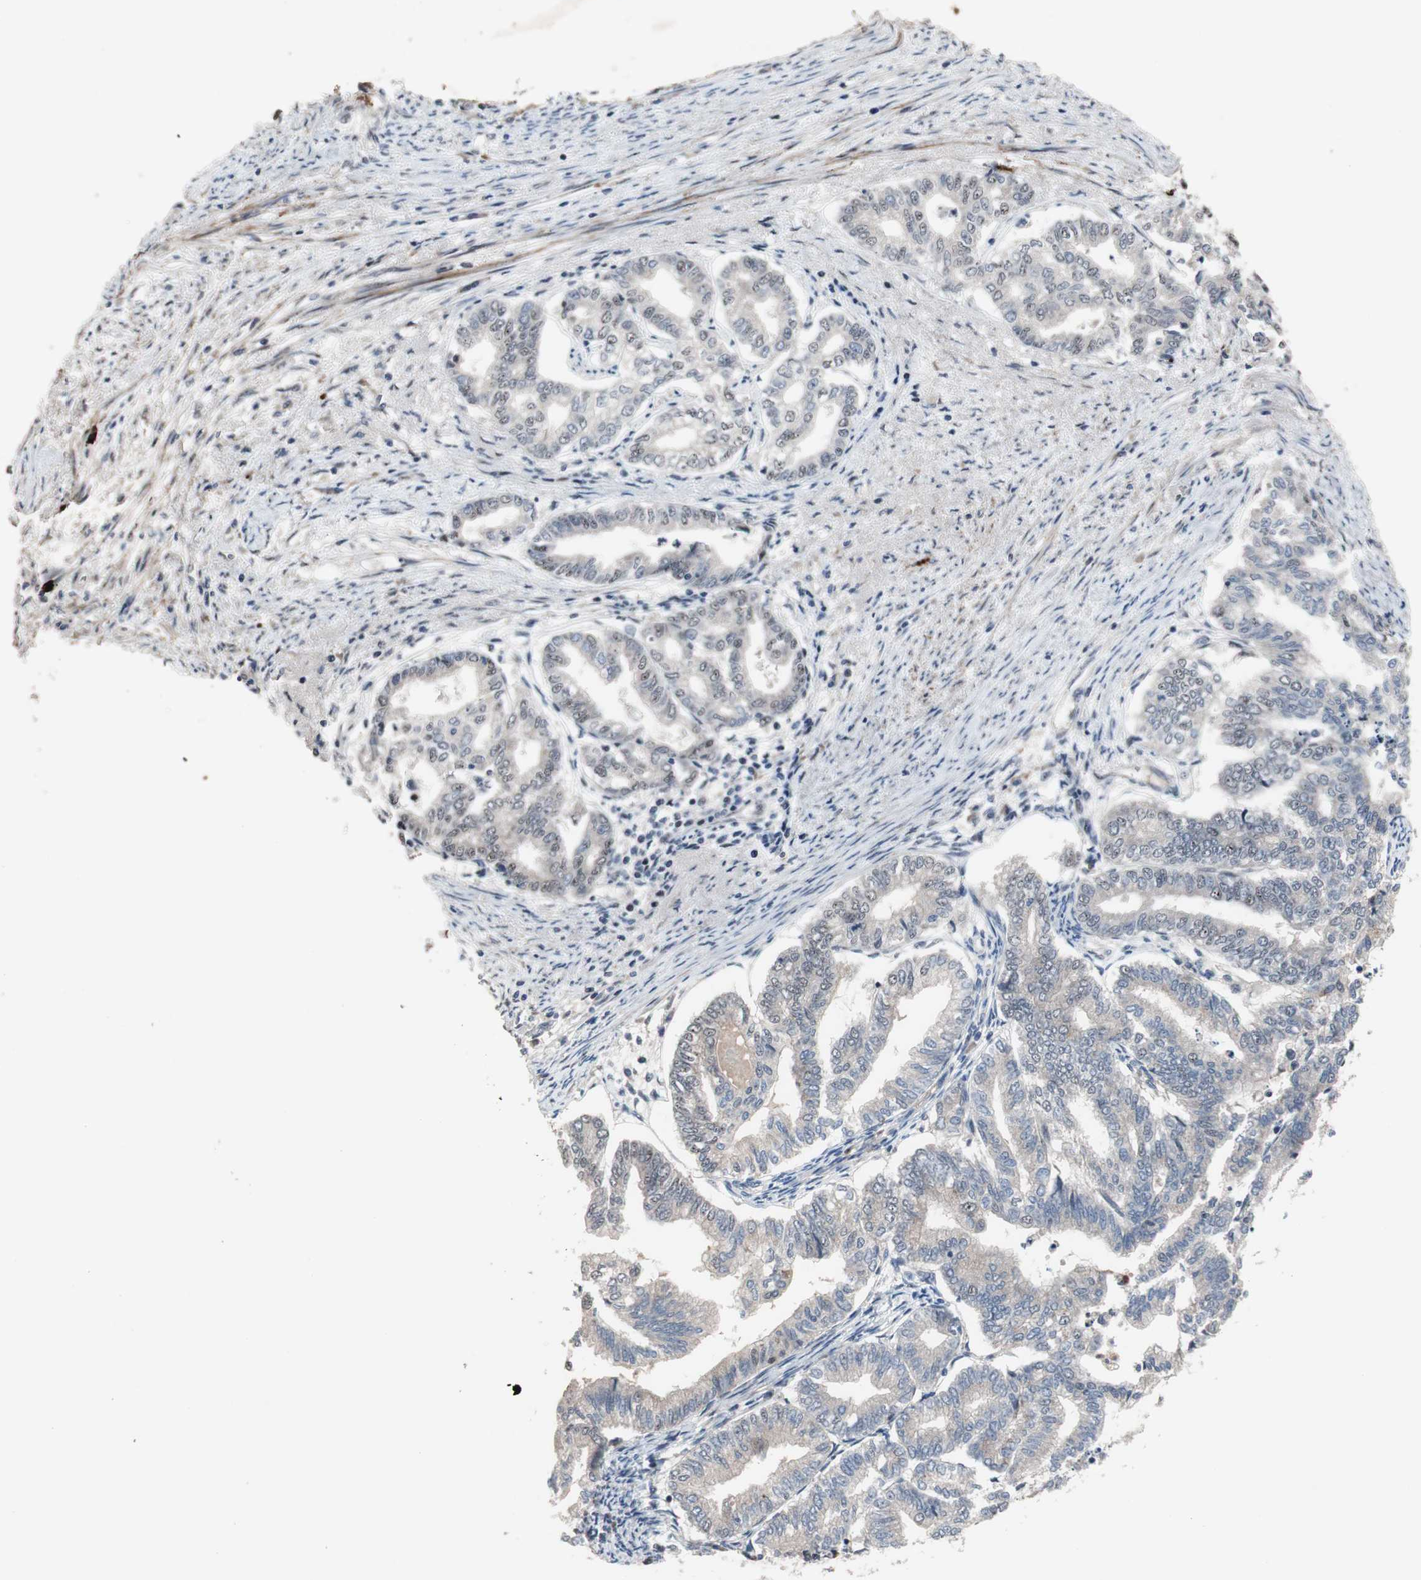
{"staining": {"intensity": "weak", "quantity": "<25%", "location": "cytoplasmic/membranous,nuclear"}, "tissue": "endometrial cancer", "cell_type": "Tumor cells", "image_type": "cancer", "snomed": [{"axis": "morphology", "description": "Adenocarcinoma, NOS"}, {"axis": "topography", "description": "Endometrium"}], "caption": "A photomicrograph of human endometrial cancer is negative for staining in tumor cells. (DAB (3,3'-diaminobenzidine) IHC visualized using brightfield microscopy, high magnification).", "gene": "SOX7", "patient": {"sex": "female", "age": 79}}